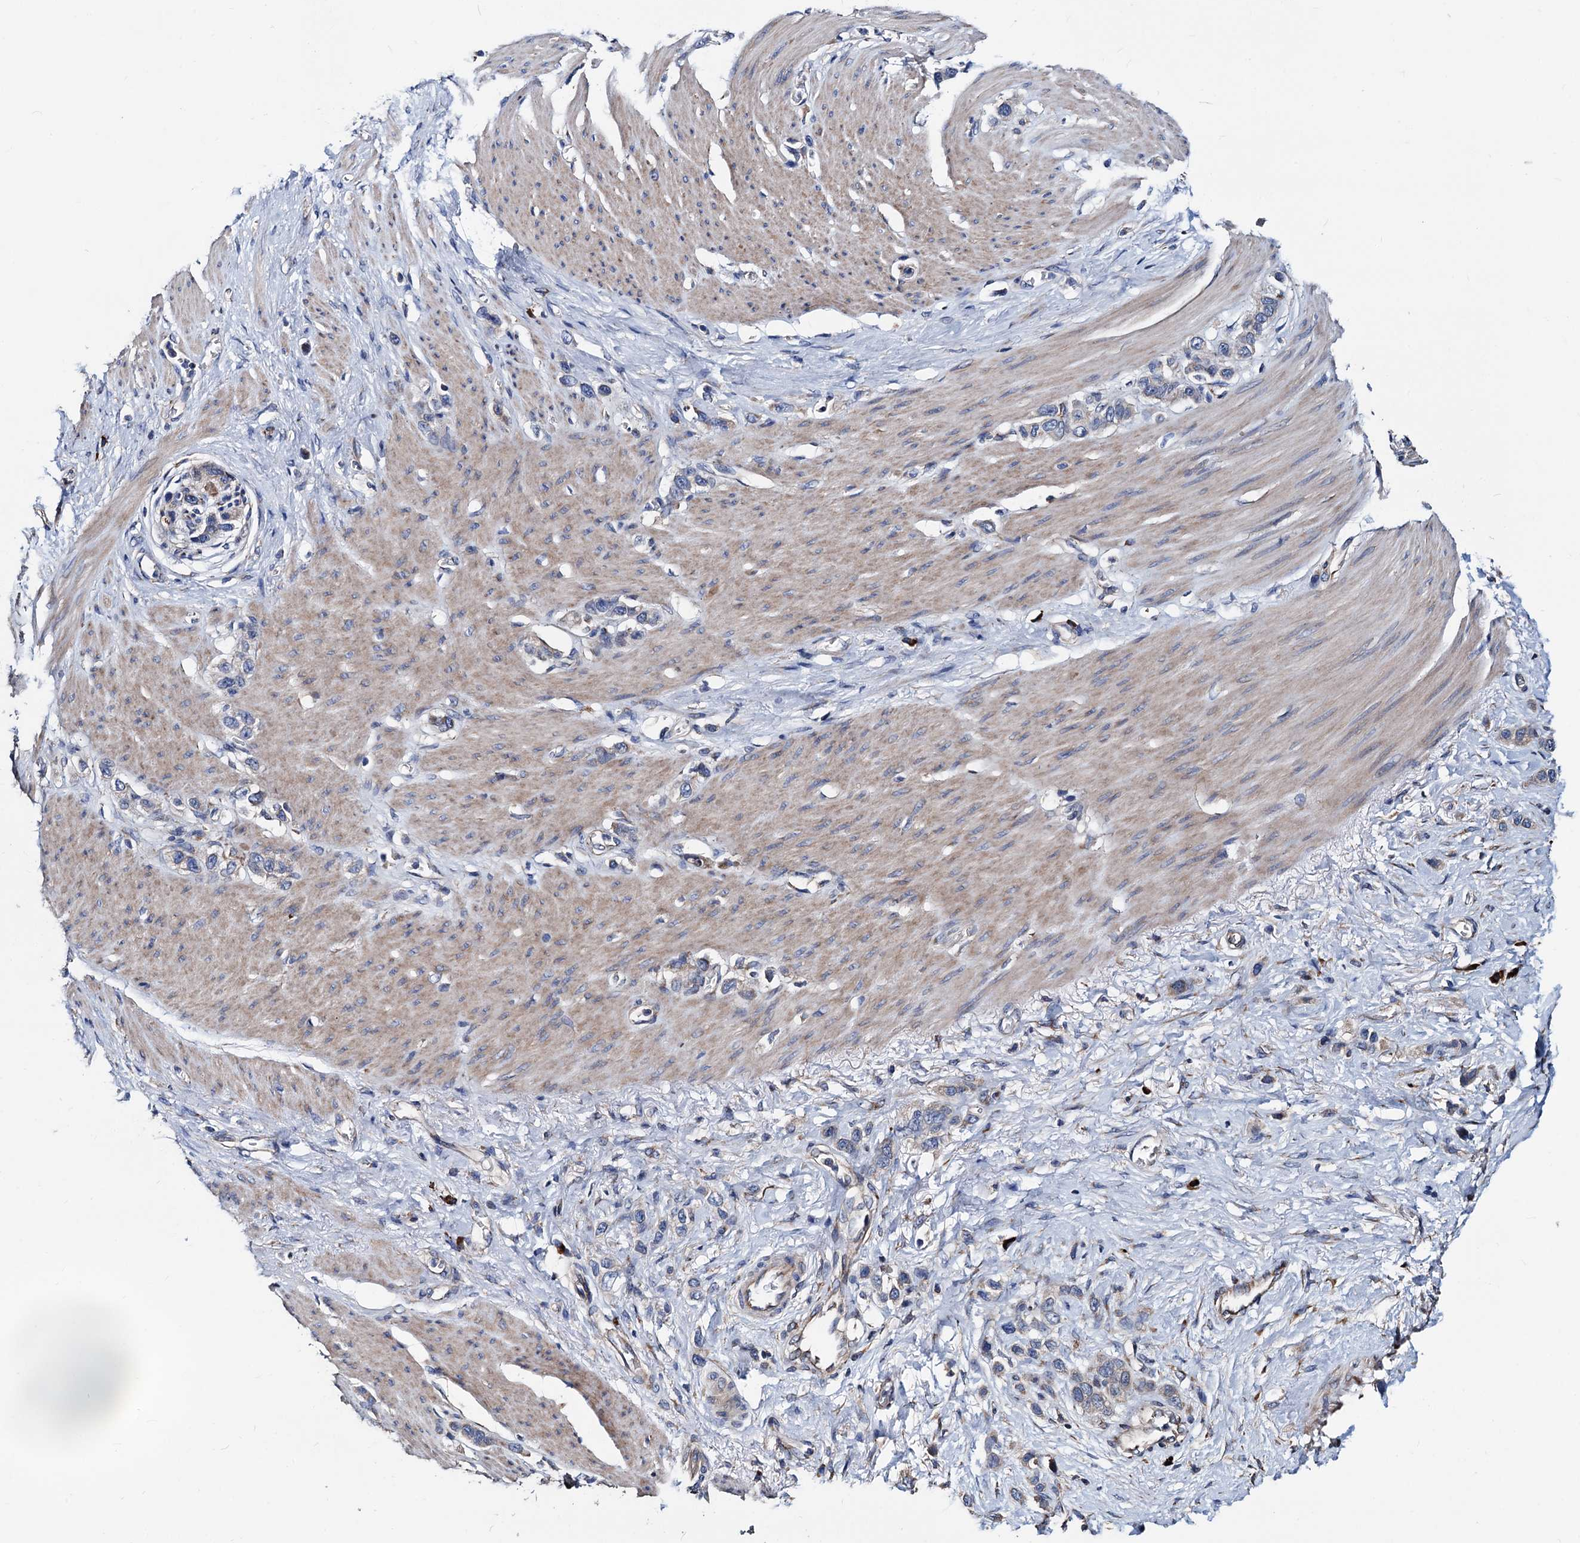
{"staining": {"intensity": "weak", "quantity": "<25%", "location": "cytoplasmic/membranous"}, "tissue": "stomach cancer", "cell_type": "Tumor cells", "image_type": "cancer", "snomed": [{"axis": "morphology", "description": "Adenocarcinoma, NOS"}, {"axis": "morphology", "description": "Adenocarcinoma, High grade"}, {"axis": "topography", "description": "Stomach, upper"}, {"axis": "topography", "description": "Stomach, lower"}], "caption": "There is no significant staining in tumor cells of stomach cancer.", "gene": "AKAP11", "patient": {"sex": "female", "age": 65}}